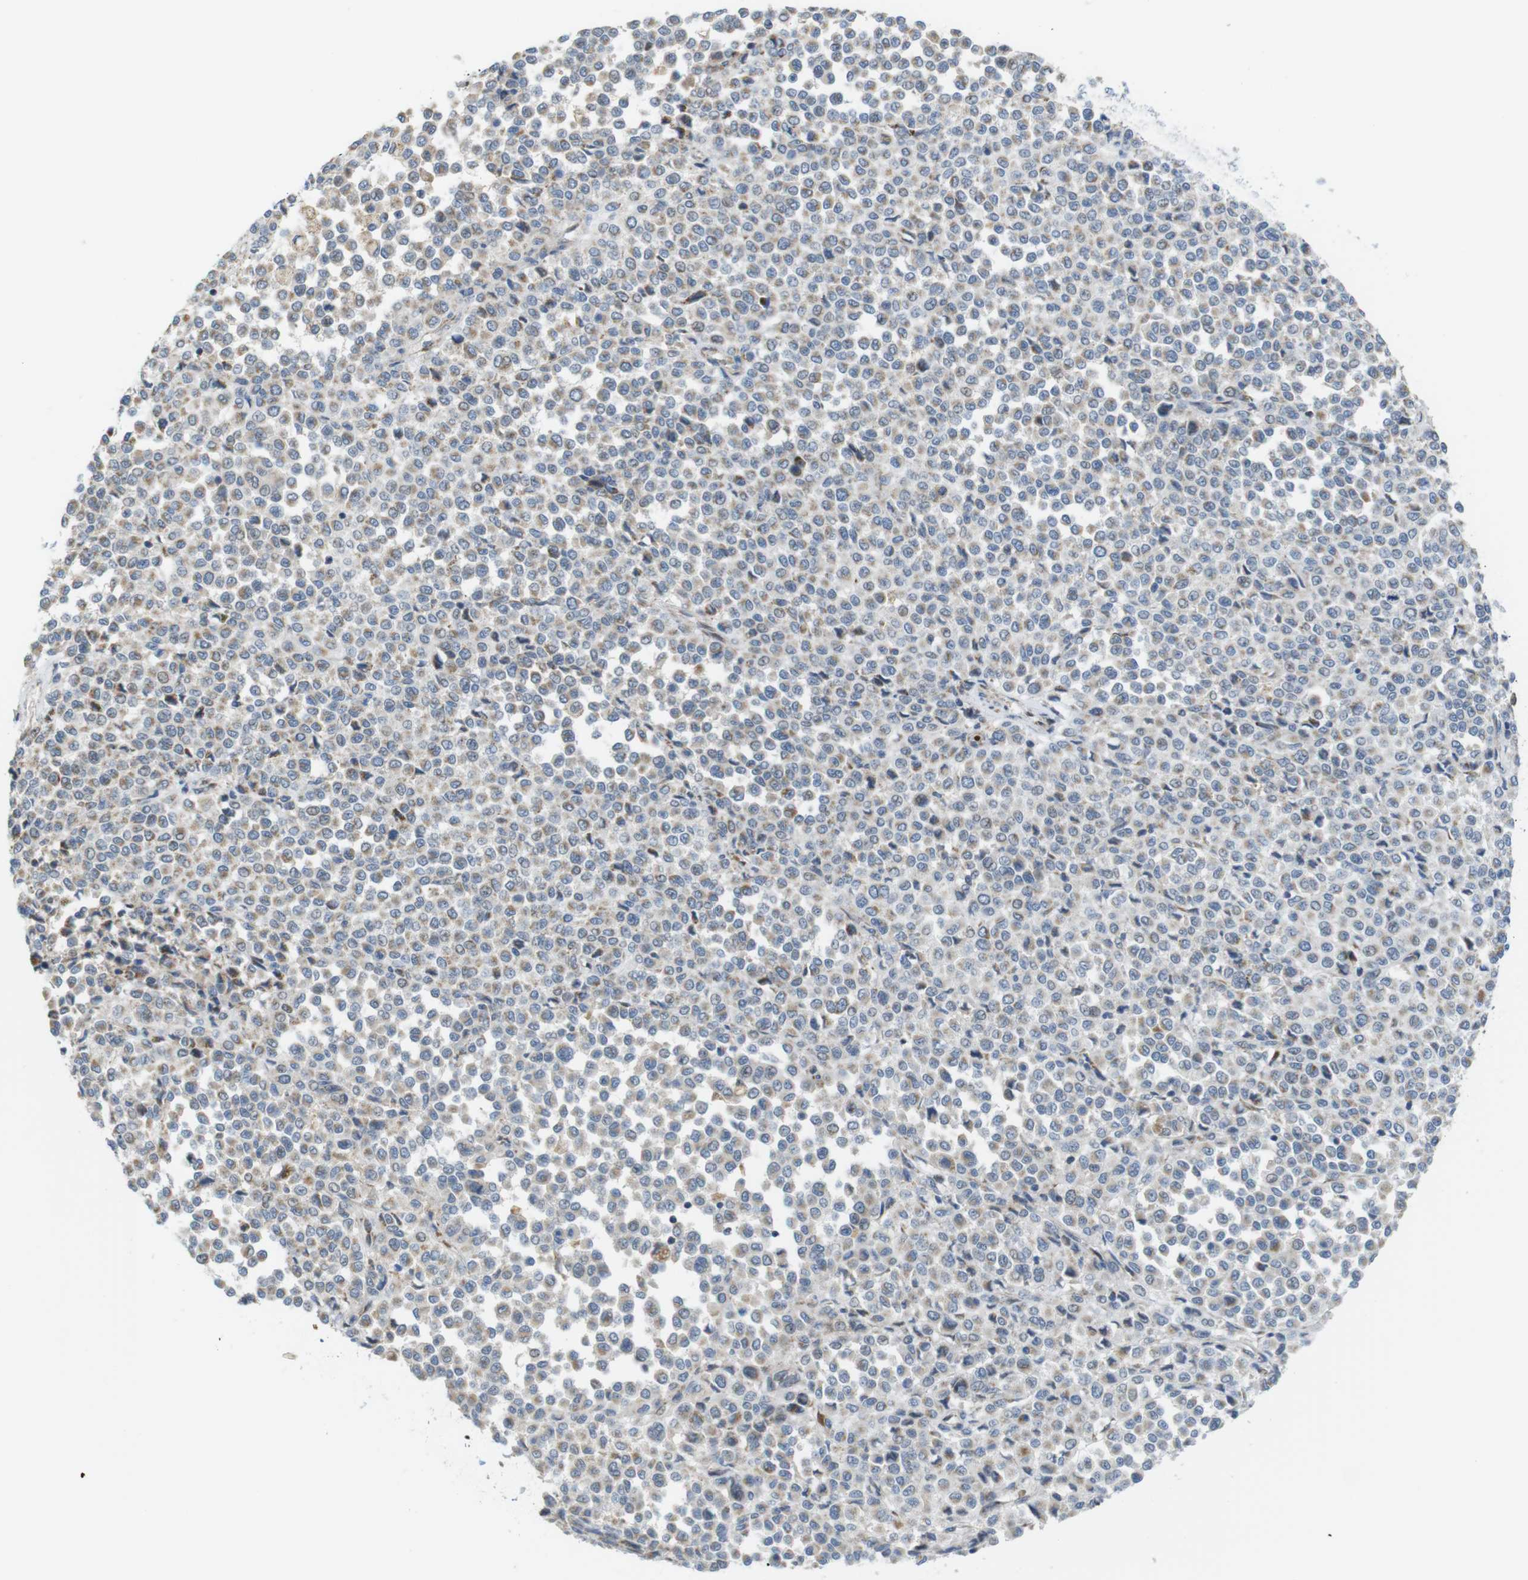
{"staining": {"intensity": "weak", "quantity": "25%-75%", "location": "cytoplasmic/membranous"}, "tissue": "melanoma", "cell_type": "Tumor cells", "image_type": "cancer", "snomed": [{"axis": "morphology", "description": "Malignant melanoma, Metastatic site"}, {"axis": "topography", "description": "Pancreas"}], "caption": "This micrograph demonstrates melanoma stained with IHC to label a protein in brown. The cytoplasmic/membranous of tumor cells show weak positivity for the protein. Nuclei are counter-stained blue.", "gene": "MARCHF1", "patient": {"sex": "female", "age": 30}}